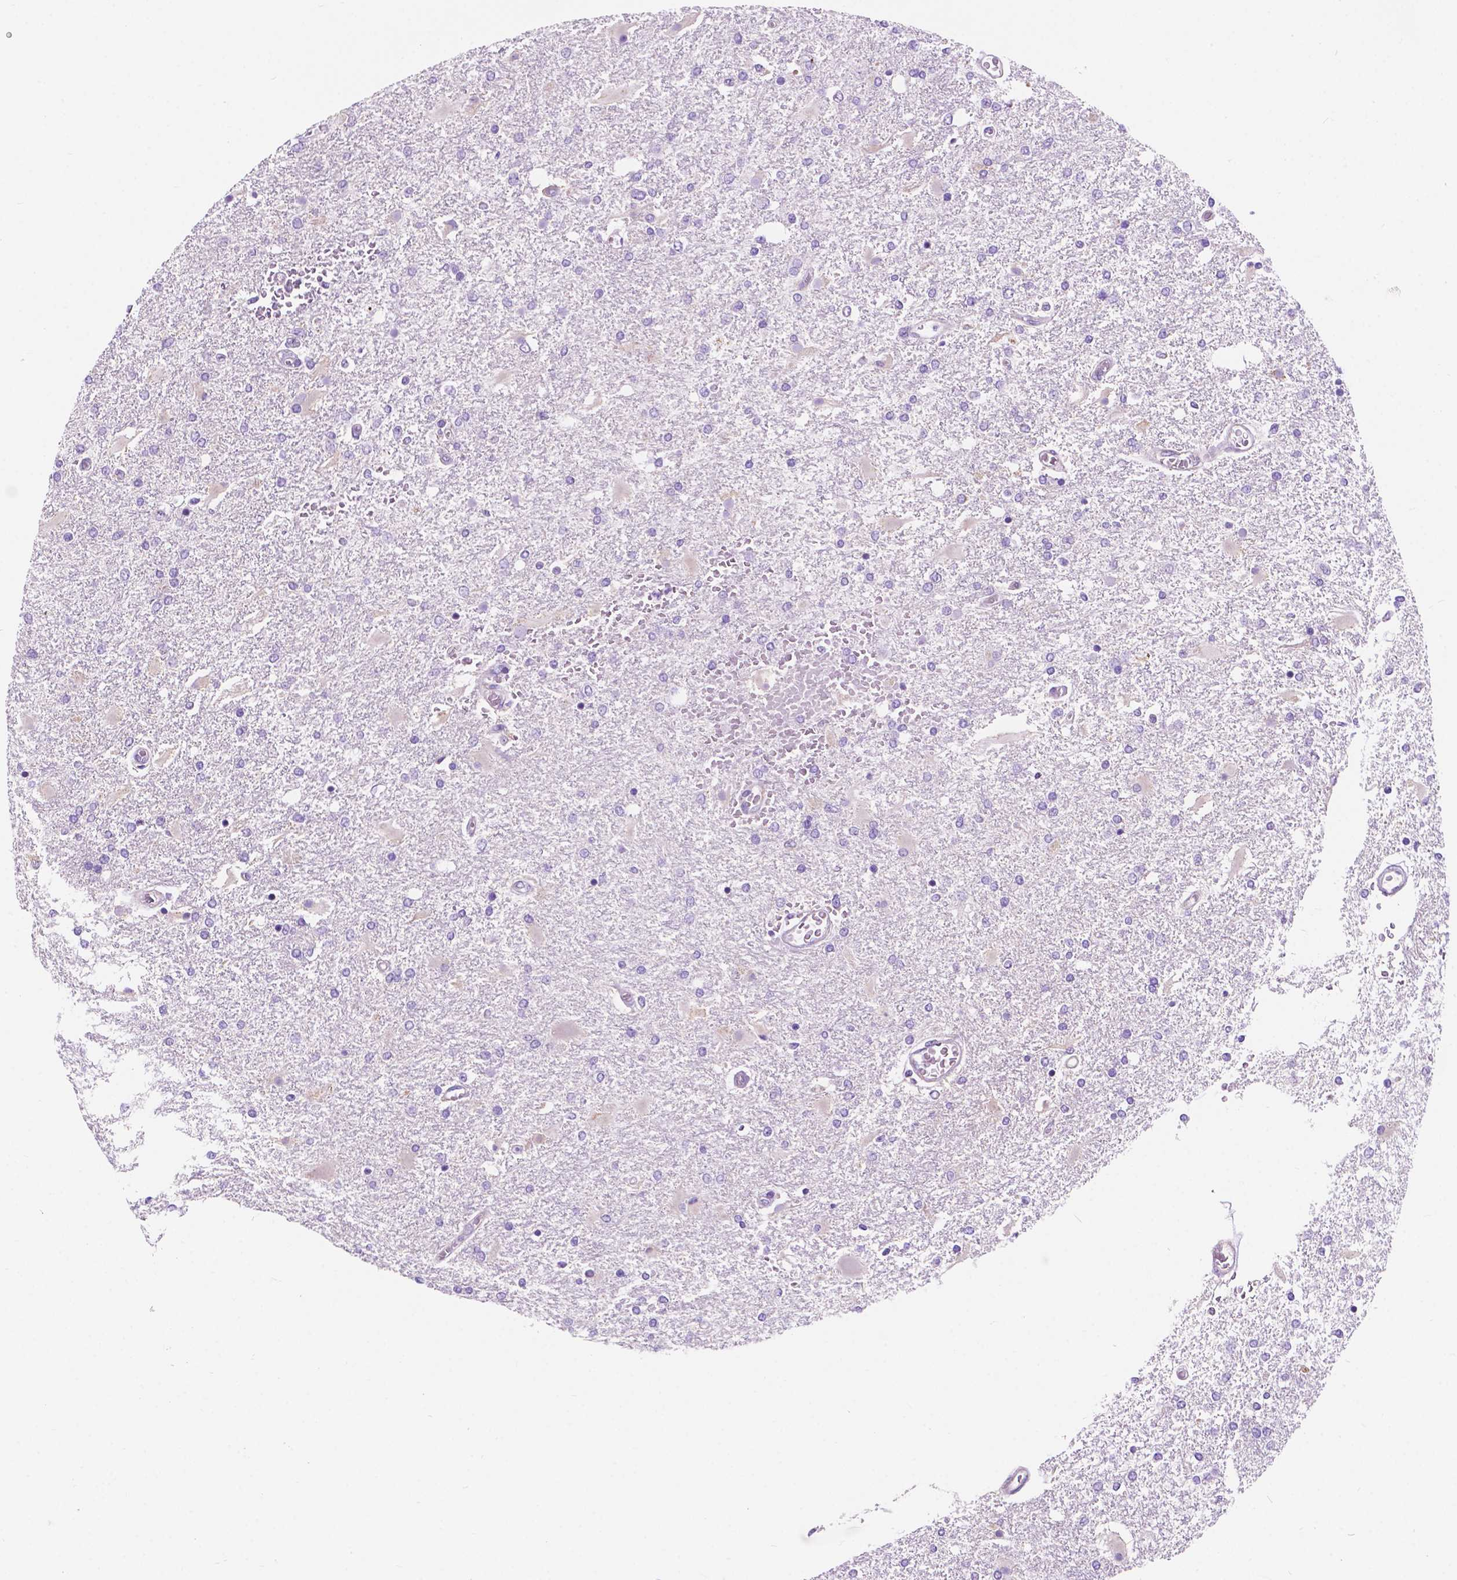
{"staining": {"intensity": "negative", "quantity": "none", "location": "none"}, "tissue": "glioma", "cell_type": "Tumor cells", "image_type": "cancer", "snomed": [{"axis": "morphology", "description": "Glioma, malignant, High grade"}, {"axis": "topography", "description": "Cerebral cortex"}], "caption": "Image shows no significant protein expression in tumor cells of malignant glioma (high-grade). The staining is performed using DAB (3,3'-diaminobenzidine) brown chromogen with nuclei counter-stained in using hematoxylin.", "gene": "TRPV5", "patient": {"sex": "male", "age": 79}}